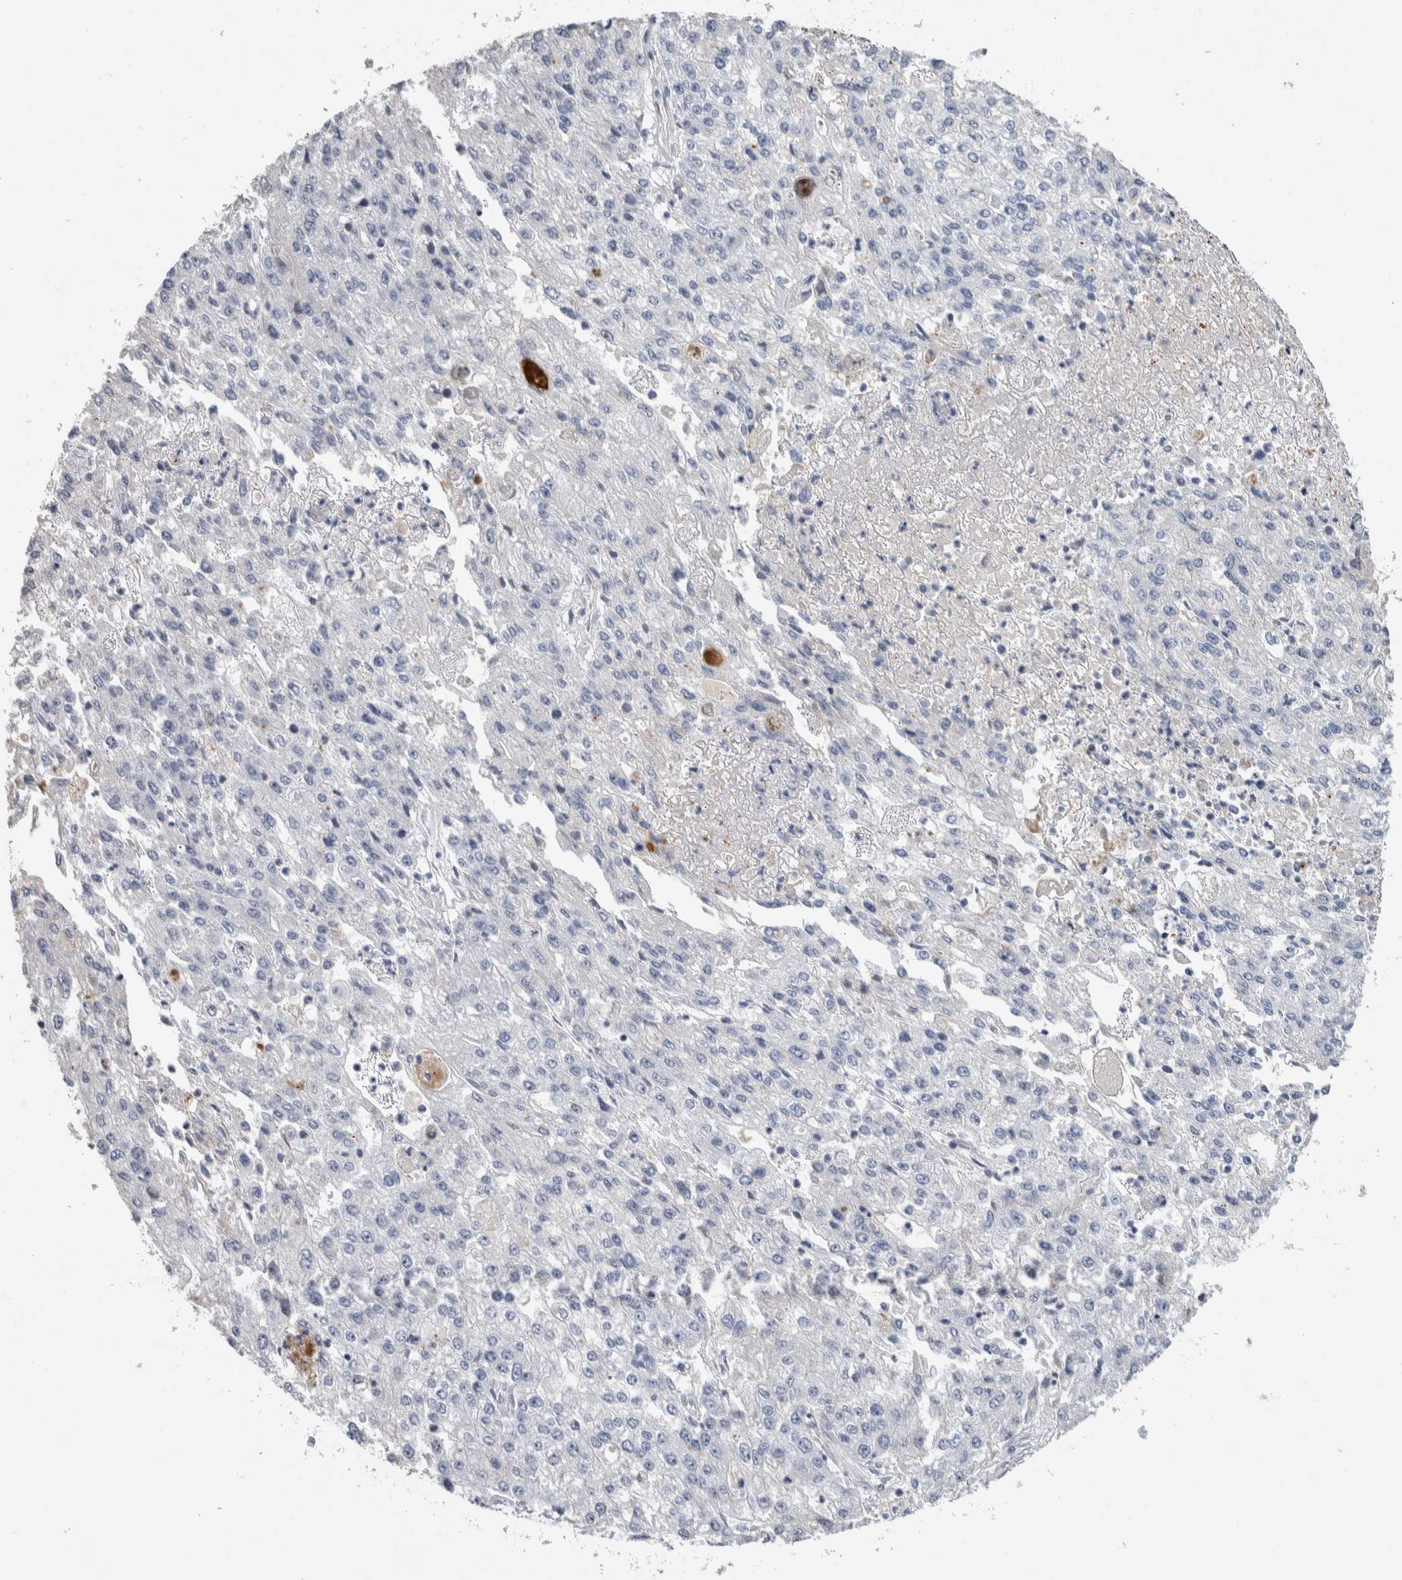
{"staining": {"intensity": "negative", "quantity": "none", "location": "none"}, "tissue": "endometrial cancer", "cell_type": "Tumor cells", "image_type": "cancer", "snomed": [{"axis": "morphology", "description": "Adenocarcinoma, NOS"}, {"axis": "topography", "description": "Endometrium"}], "caption": "Endometrial cancer was stained to show a protein in brown. There is no significant staining in tumor cells. Nuclei are stained in blue.", "gene": "TMEM102", "patient": {"sex": "female", "age": 49}}